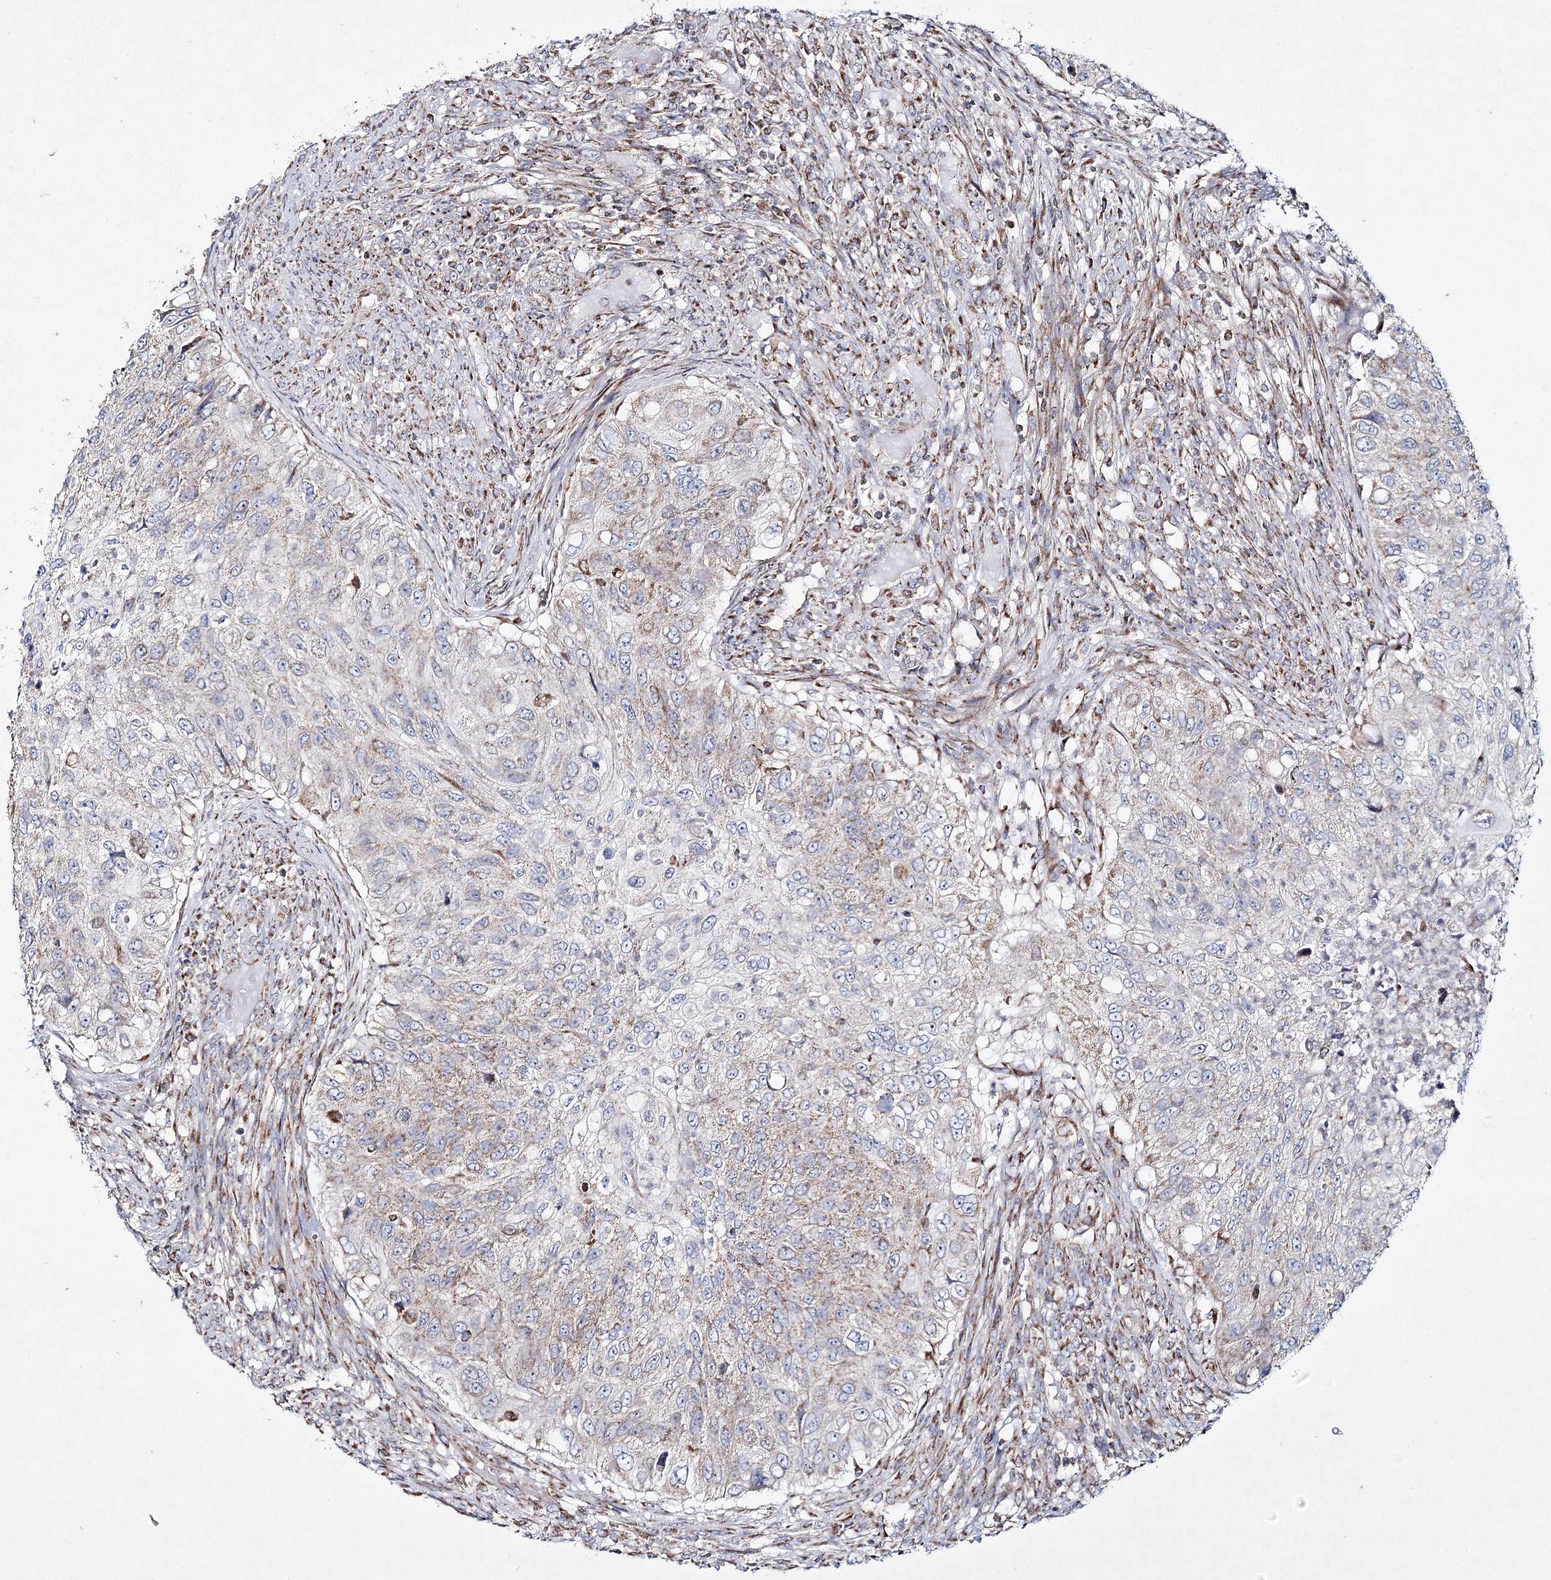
{"staining": {"intensity": "weak", "quantity": "25%-75%", "location": "cytoplasmic/membranous"}, "tissue": "urothelial cancer", "cell_type": "Tumor cells", "image_type": "cancer", "snomed": [{"axis": "morphology", "description": "Urothelial carcinoma, High grade"}, {"axis": "topography", "description": "Urinary bladder"}], "caption": "Urothelial cancer stained with a brown dye shows weak cytoplasmic/membranous positive expression in about 25%-75% of tumor cells.", "gene": "DNA2", "patient": {"sex": "female", "age": 60}}